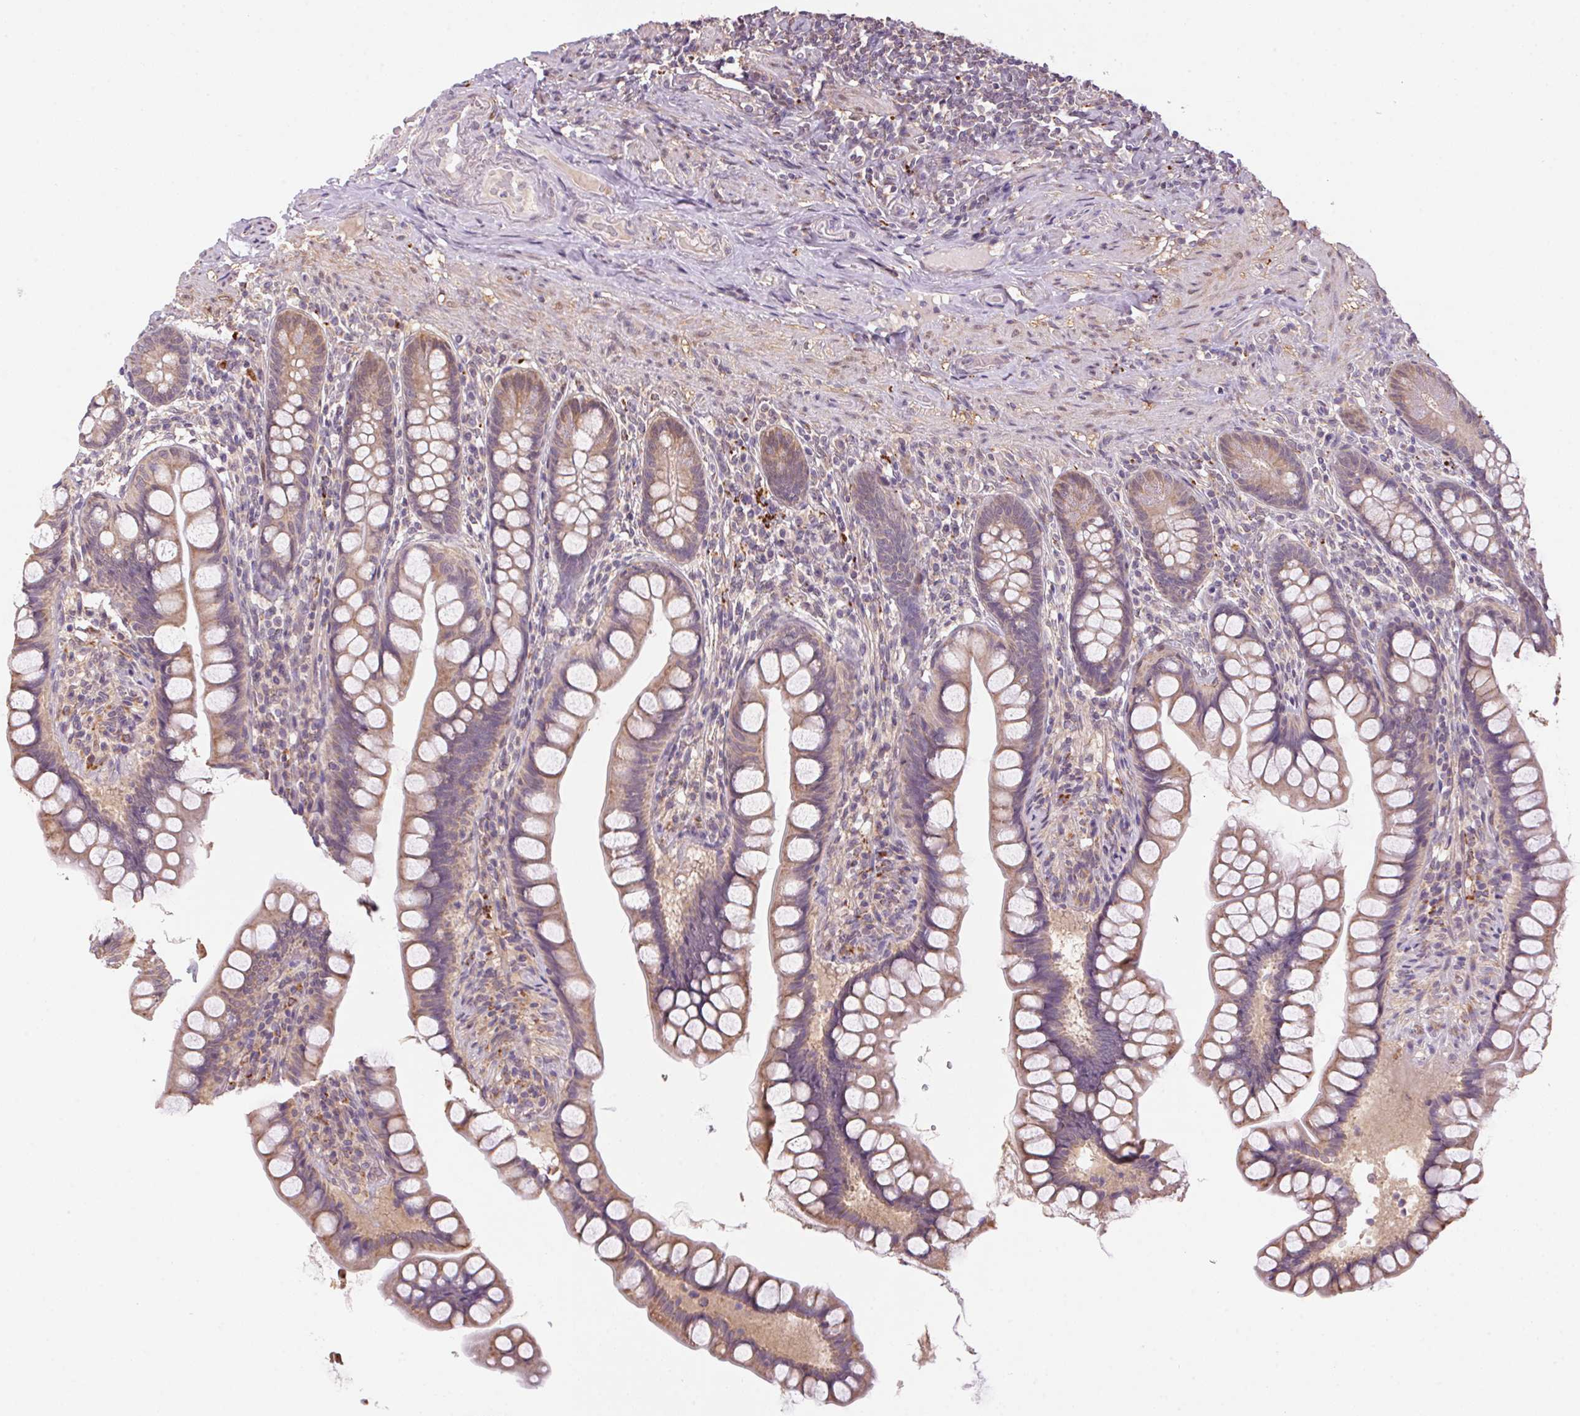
{"staining": {"intensity": "moderate", "quantity": ">75%", "location": "cytoplasmic/membranous"}, "tissue": "small intestine", "cell_type": "Glandular cells", "image_type": "normal", "snomed": [{"axis": "morphology", "description": "Normal tissue, NOS"}, {"axis": "topography", "description": "Small intestine"}], "caption": "A high-resolution image shows immunohistochemistry staining of normal small intestine, which exhibits moderate cytoplasmic/membranous expression in approximately >75% of glandular cells. (Brightfield microscopy of DAB IHC at high magnification).", "gene": "ADH5", "patient": {"sex": "male", "age": 70}}